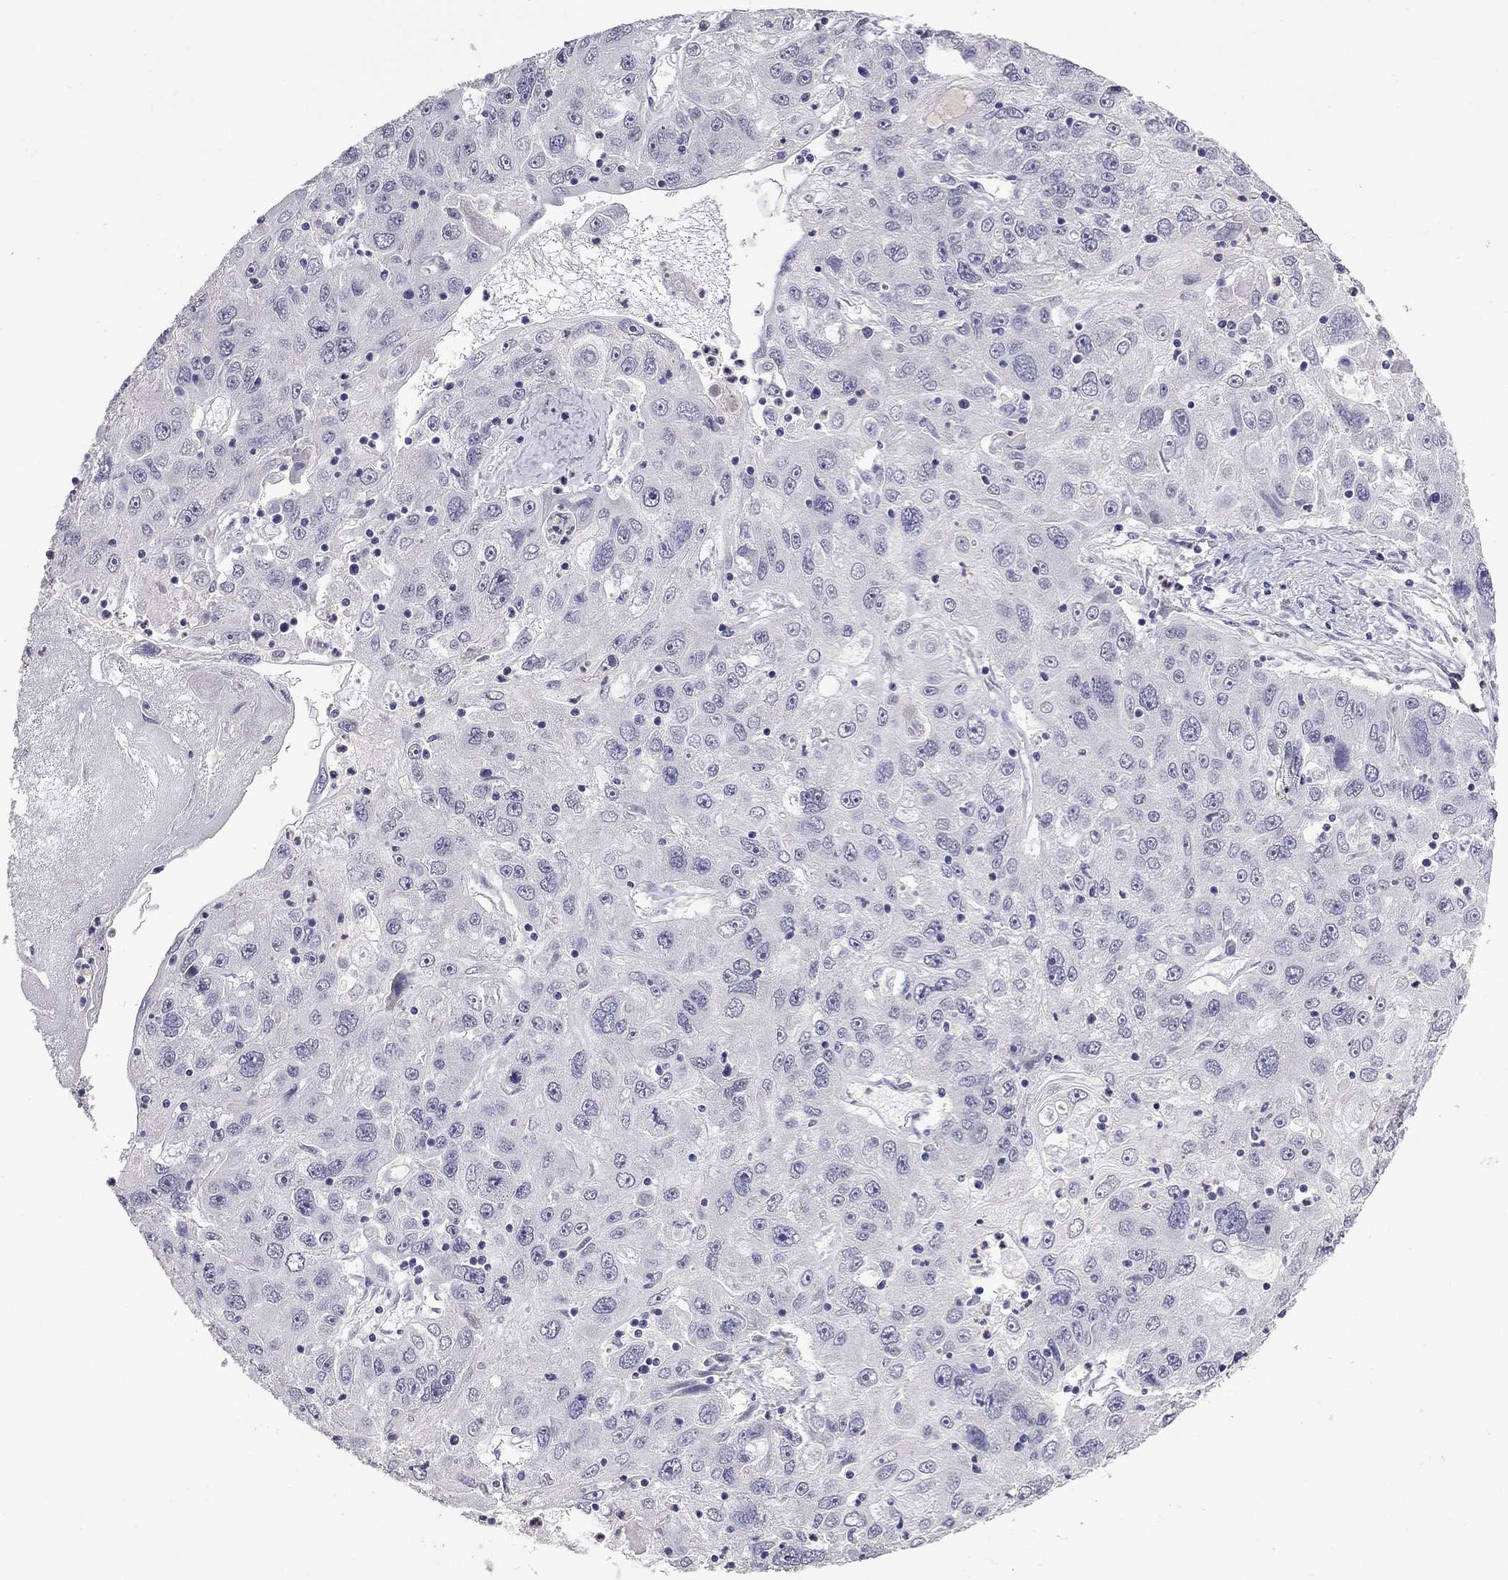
{"staining": {"intensity": "negative", "quantity": "none", "location": "none"}, "tissue": "stomach cancer", "cell_type": "Tumor cells", "image_type": "cancer", "snomed": [{"axis": "morphology", "description": "Adenocarcinoma, NOS"}, {"axis": "topography", "description": "Stomach"}], "caption": "High power microscopy histopathology image of an immunohistochemistry micrograph of stomach adenocarcinoma, revealing no significant staining in tumor cells. (Stains: DAB (3,3'-diaminobenzidine) immunohistochemistry (IHC) with hematoxylin counter stain, Microscopy: brightfield microscopy at high magnification).", "gene": "STAR", "patient": {"sex": "male", "age": 56}}